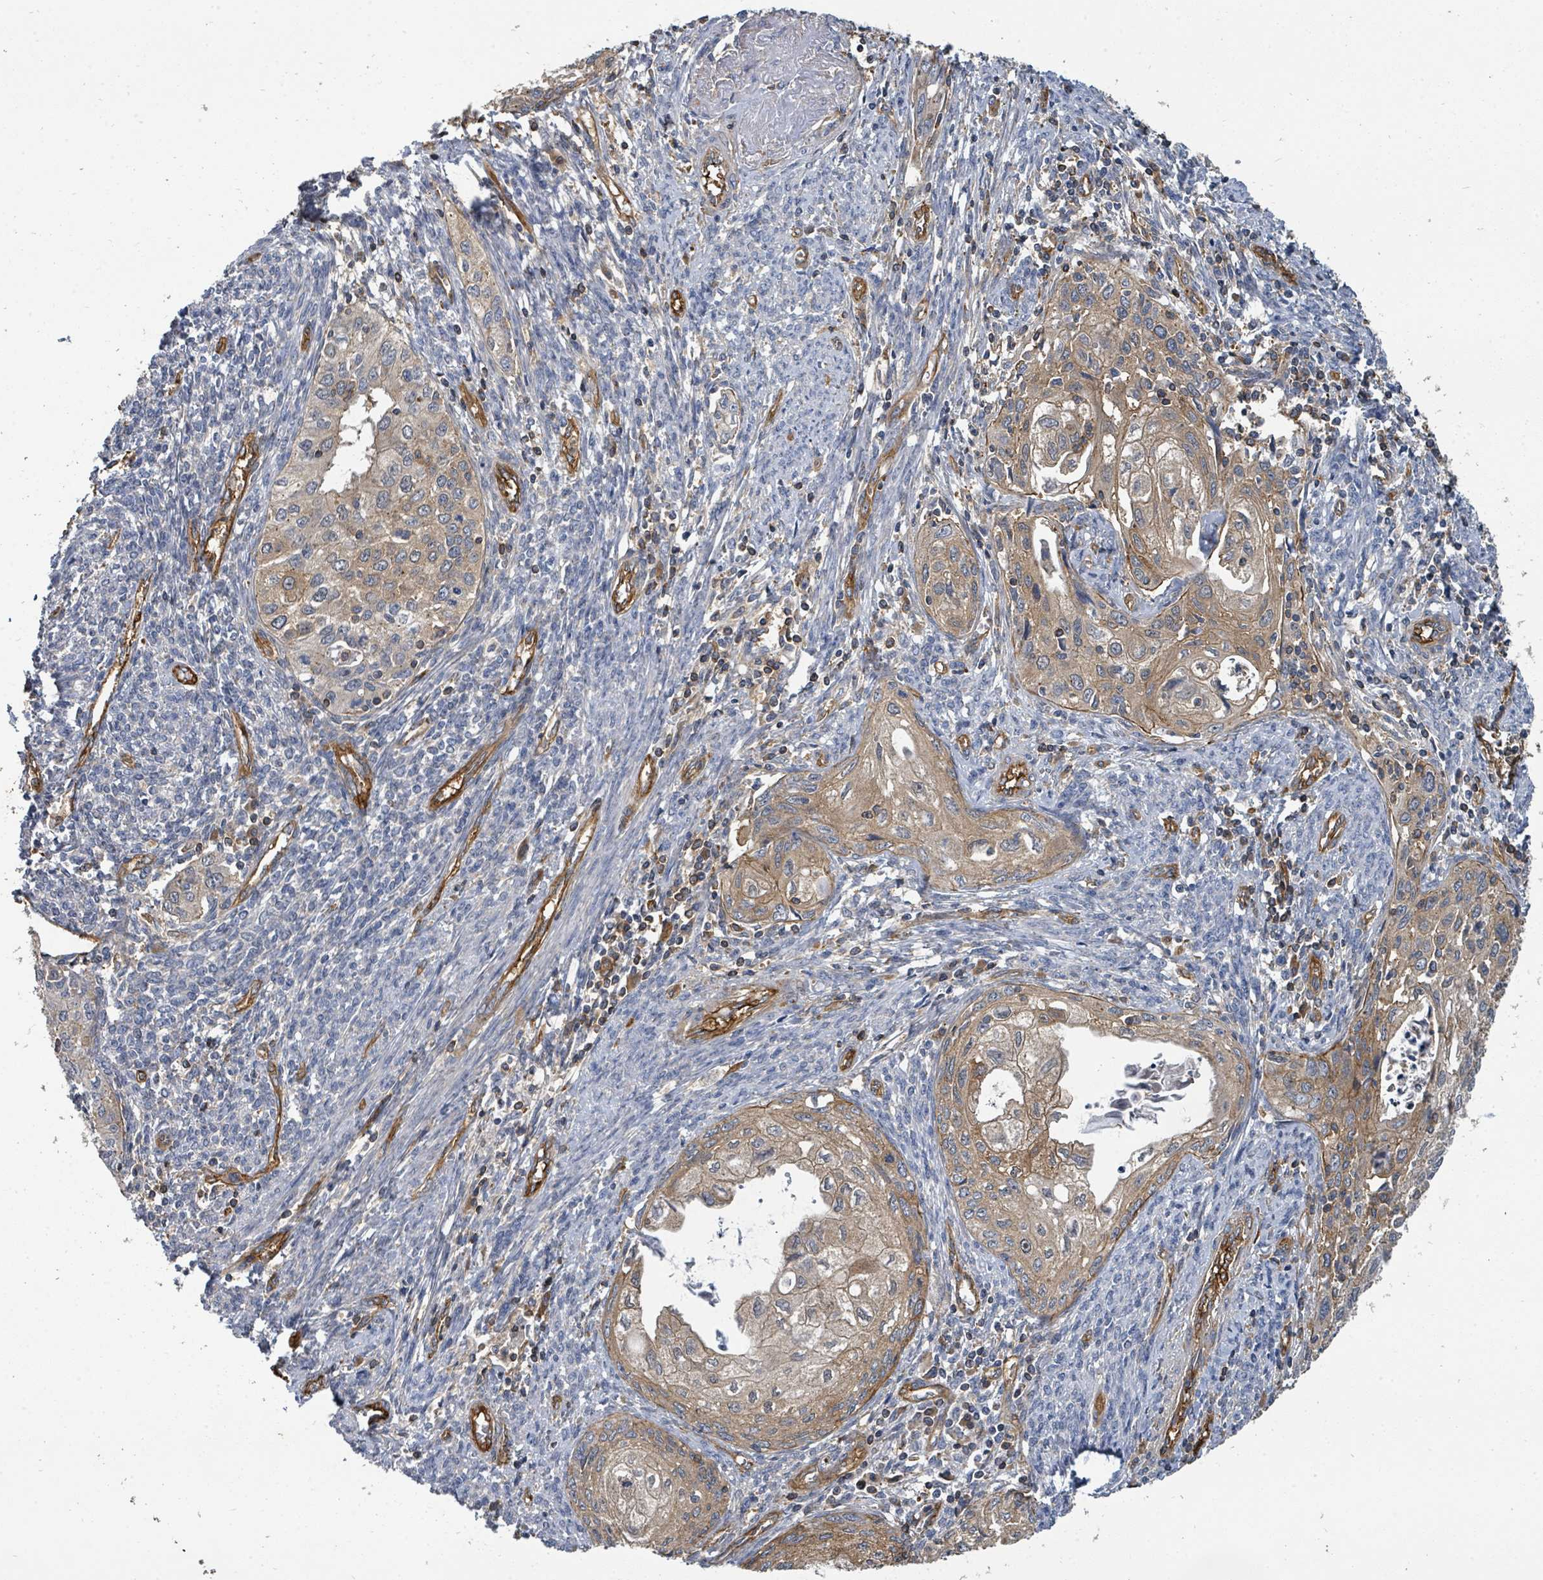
{"staining": {"intensity": "weak", "quantity": ">75%", "location": "cytoplasmic/membranous"}, "tissue": "cervical cancer", "cell_type": "Tumor cells", "image_type": "cancer", "snomed": [{"axis": "morphology", "description": "Squamous cell carcinoma, NOS"}, {"axis": "topography", "description": "Cervix"}], "caption": "Immunohistochemistry of human squamous cell carcinoma (cervical) demonstrates low levels of weak cytoplasmic/membranous positivity in about >75% of tumor cells.", "gene": "BOLA2B", "patient": {"sex": "female", "age": 67}}